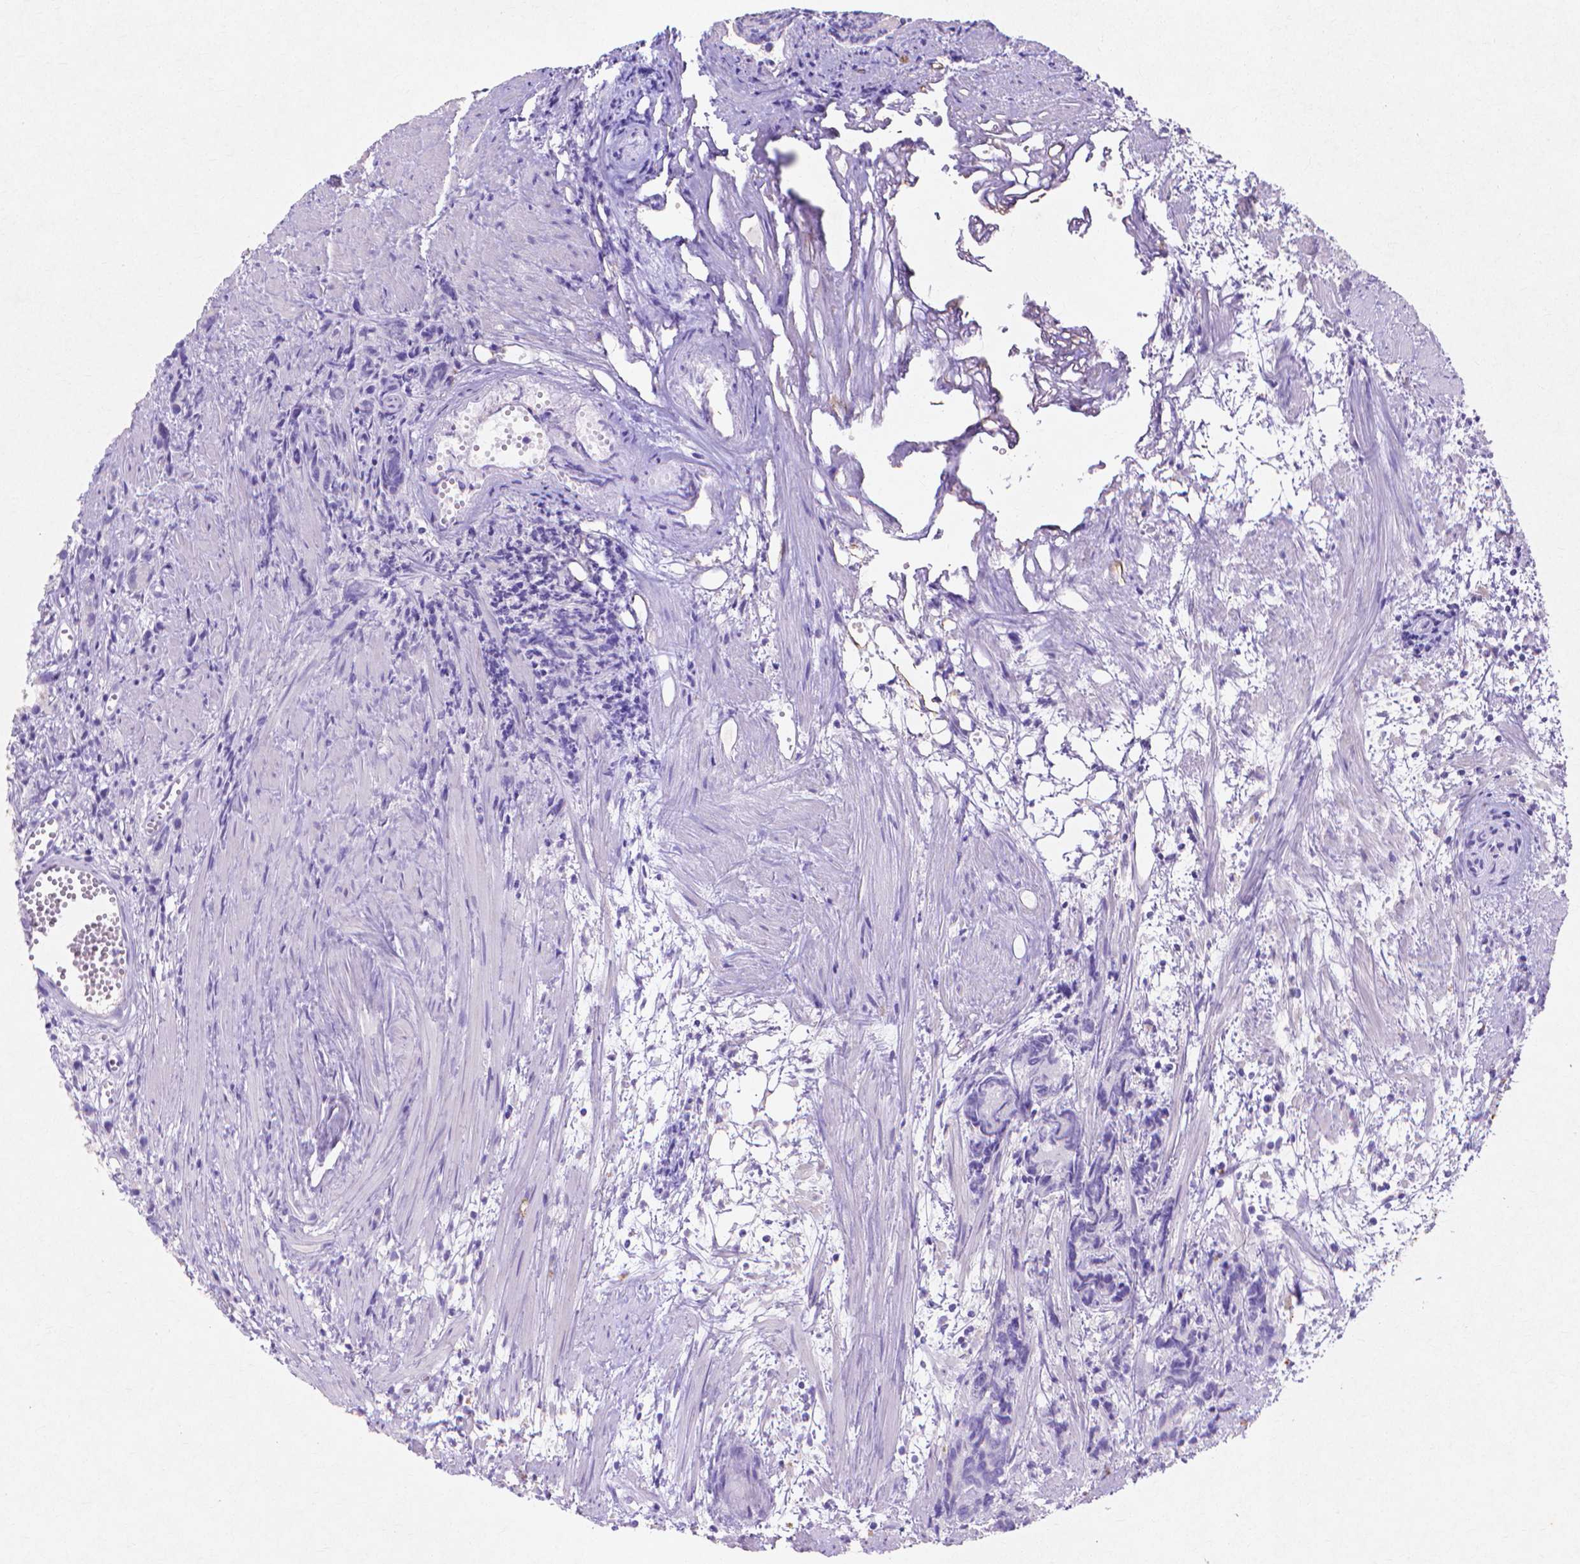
{"staining": {"intensity": "negative", "quantity": "none", "location": "none"}, "tissue": "prostate cancer", "cell_type": "Tumor cells", "image_type": "cancer", "snomed": [{"axis": "morphology", "description": "Adenocarcinoma, High grade"}, {"axis": "topography", "description": "Prostate"}], "caption": "A photomicrograph of human prostate cancer (adenocarcinoma (high-grade)) is negative for staining in tumor cells.", "gene": "MMP11", "patient": {"sex": "male", "age": 77}}